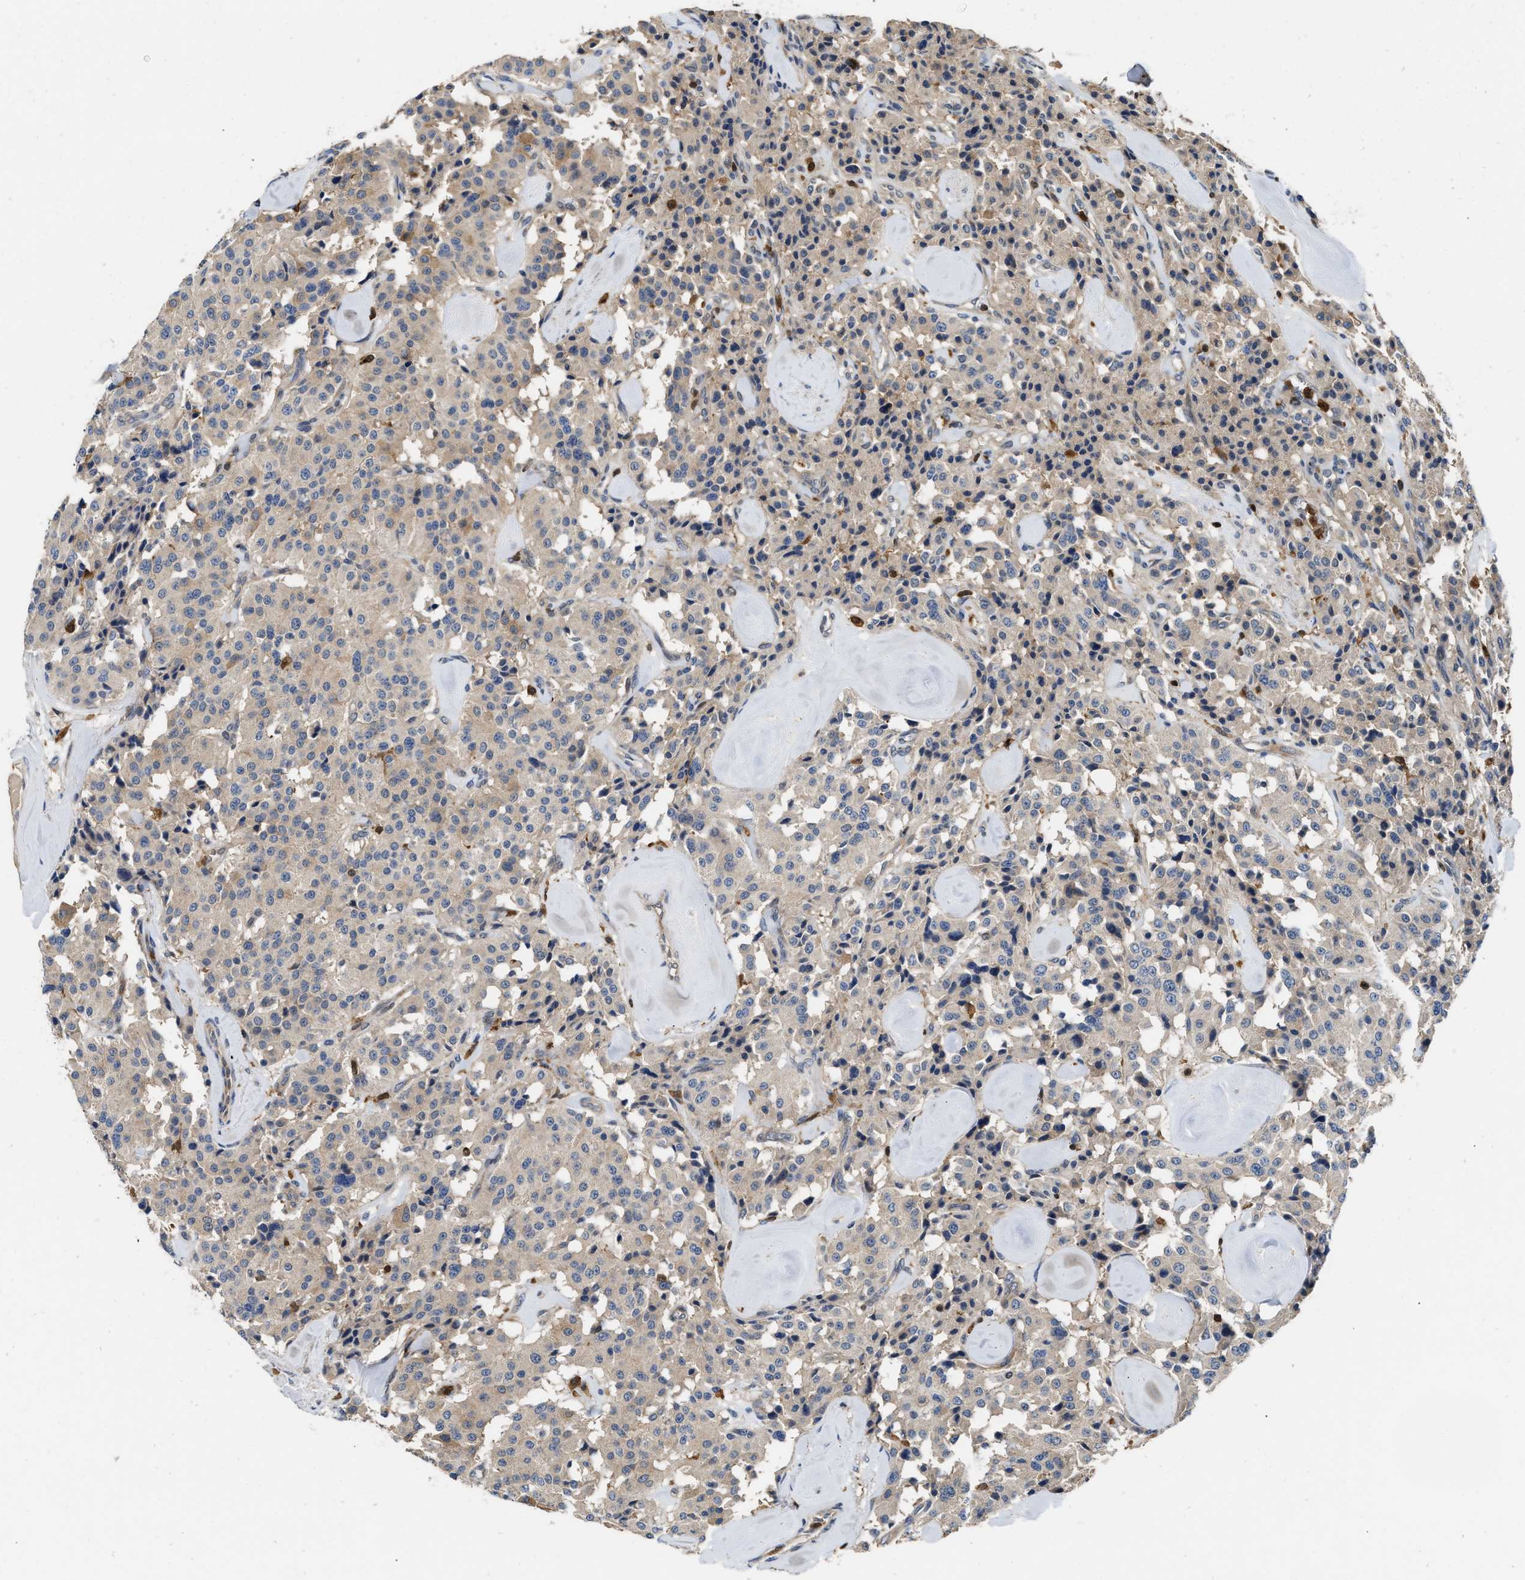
{"staining": {"intensity": "weak", "quantity": ">75%", "location": "cytoplasmic/membranous"}, "tissue": "carcinoid", "cell_type": "Tumor cells", "image_type": "cancer", "snomed": [{"axis": "morphology", "description": "Carcinoid, malignant, NOS"}, {"axis": "topography", "description": "Lung"}], "caption": "Carcinoid stained with a protein marker exhibits weak staining in tumor cells.", "gene": "OSTF1", "patient": {"sex": "male", "age": 30}}